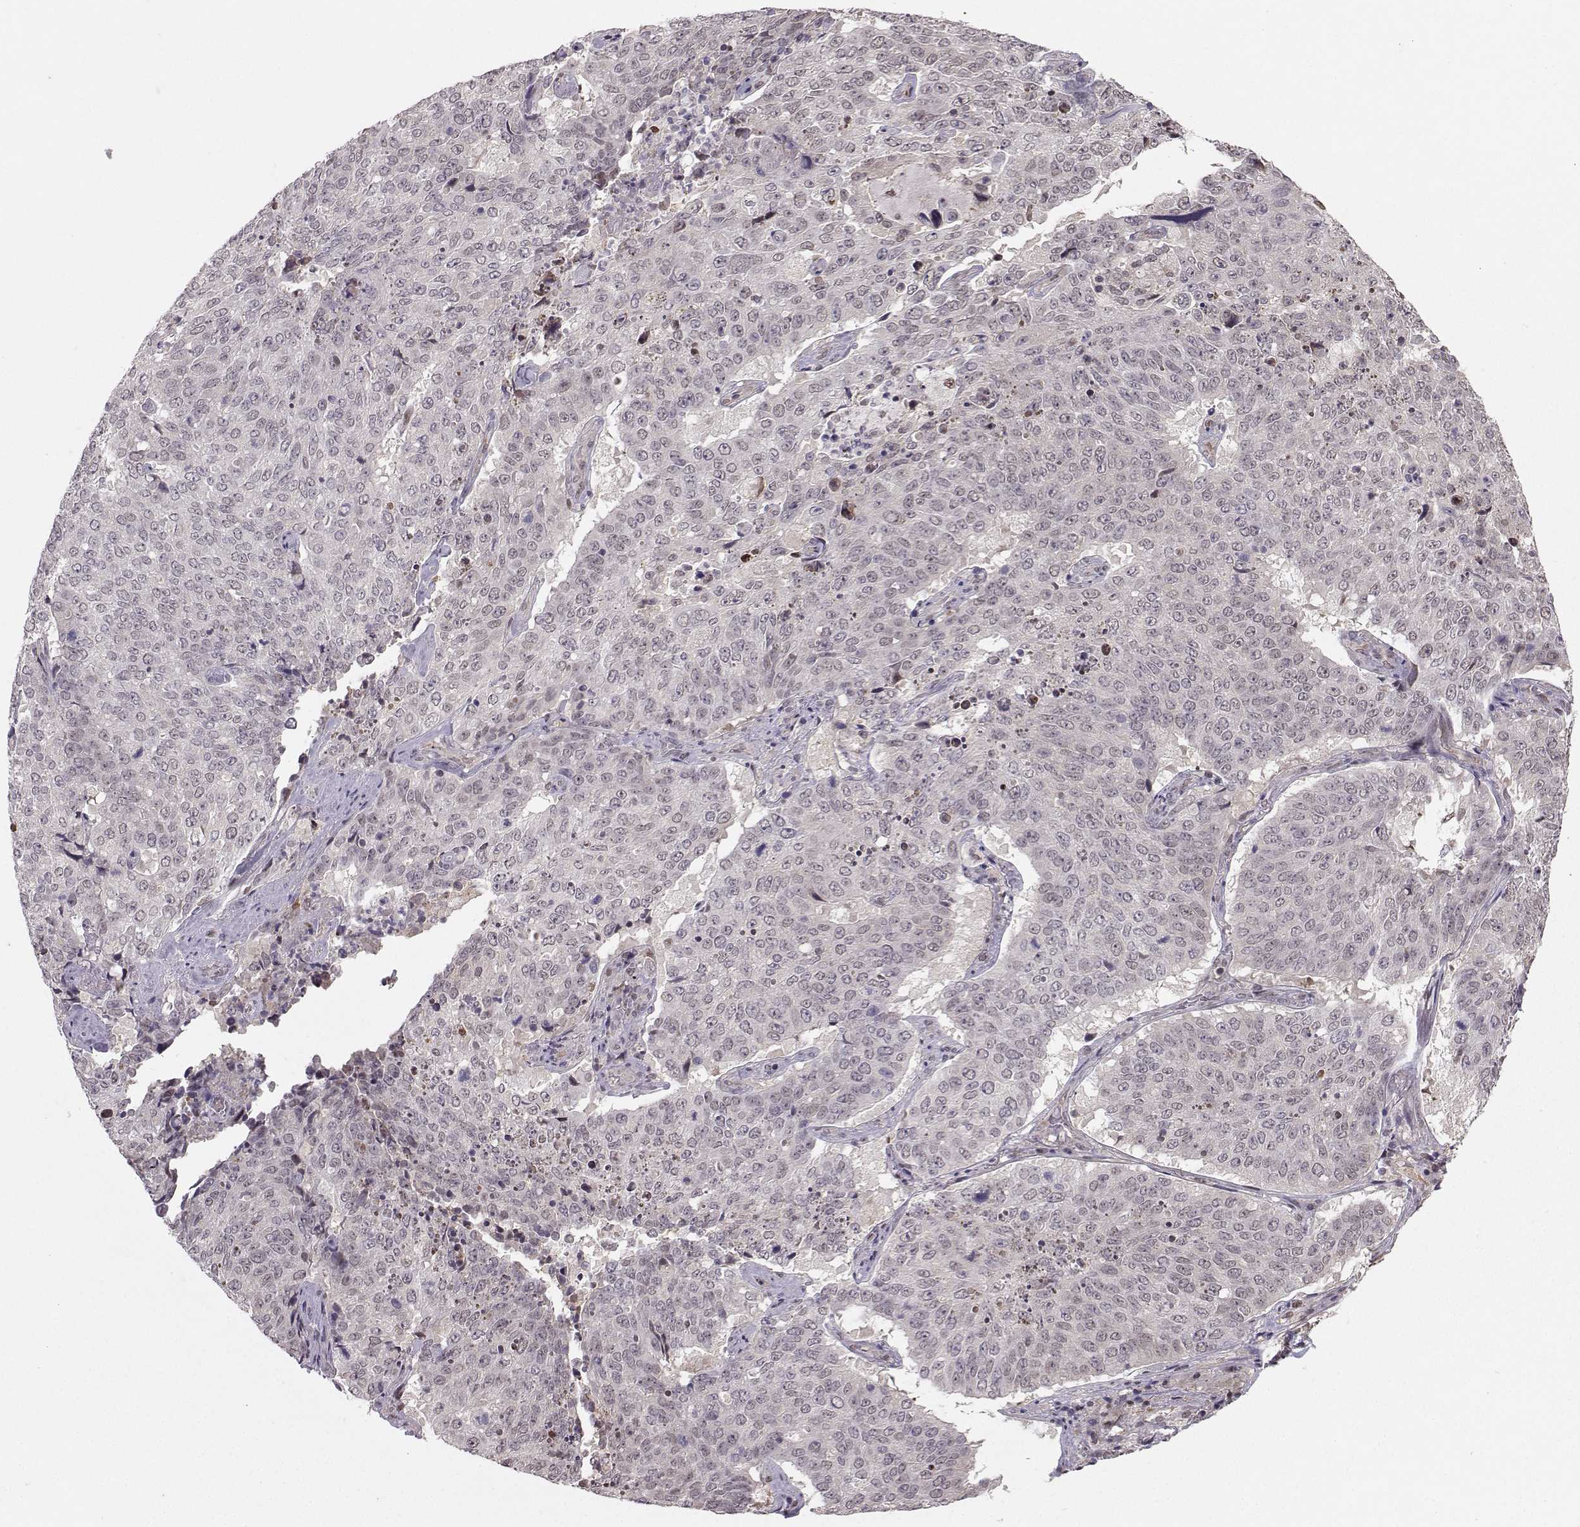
{"staining": {"intensity": "negative", "quantity": "none", "location": "none"}, "tissue": "lung cancer", "cell_type": "Tumor cells", "image_type": "cancer", "snomed": [{"axis": "morphology", "description": "Normal tissue, NOS"}, {"axis": "morphology", "description": "Squamous cell carcinoma, NOS"}, {"axis": "topography", "description": "Bronchus"}, {"axis": "topography", "description": "Lung"}], "caption": "Lung cancer was stained to show a protein in brown. There is no significant positivity in tumor cells.", "gene": "PKP2", "patient": {"sex": "male", "age": 64}}